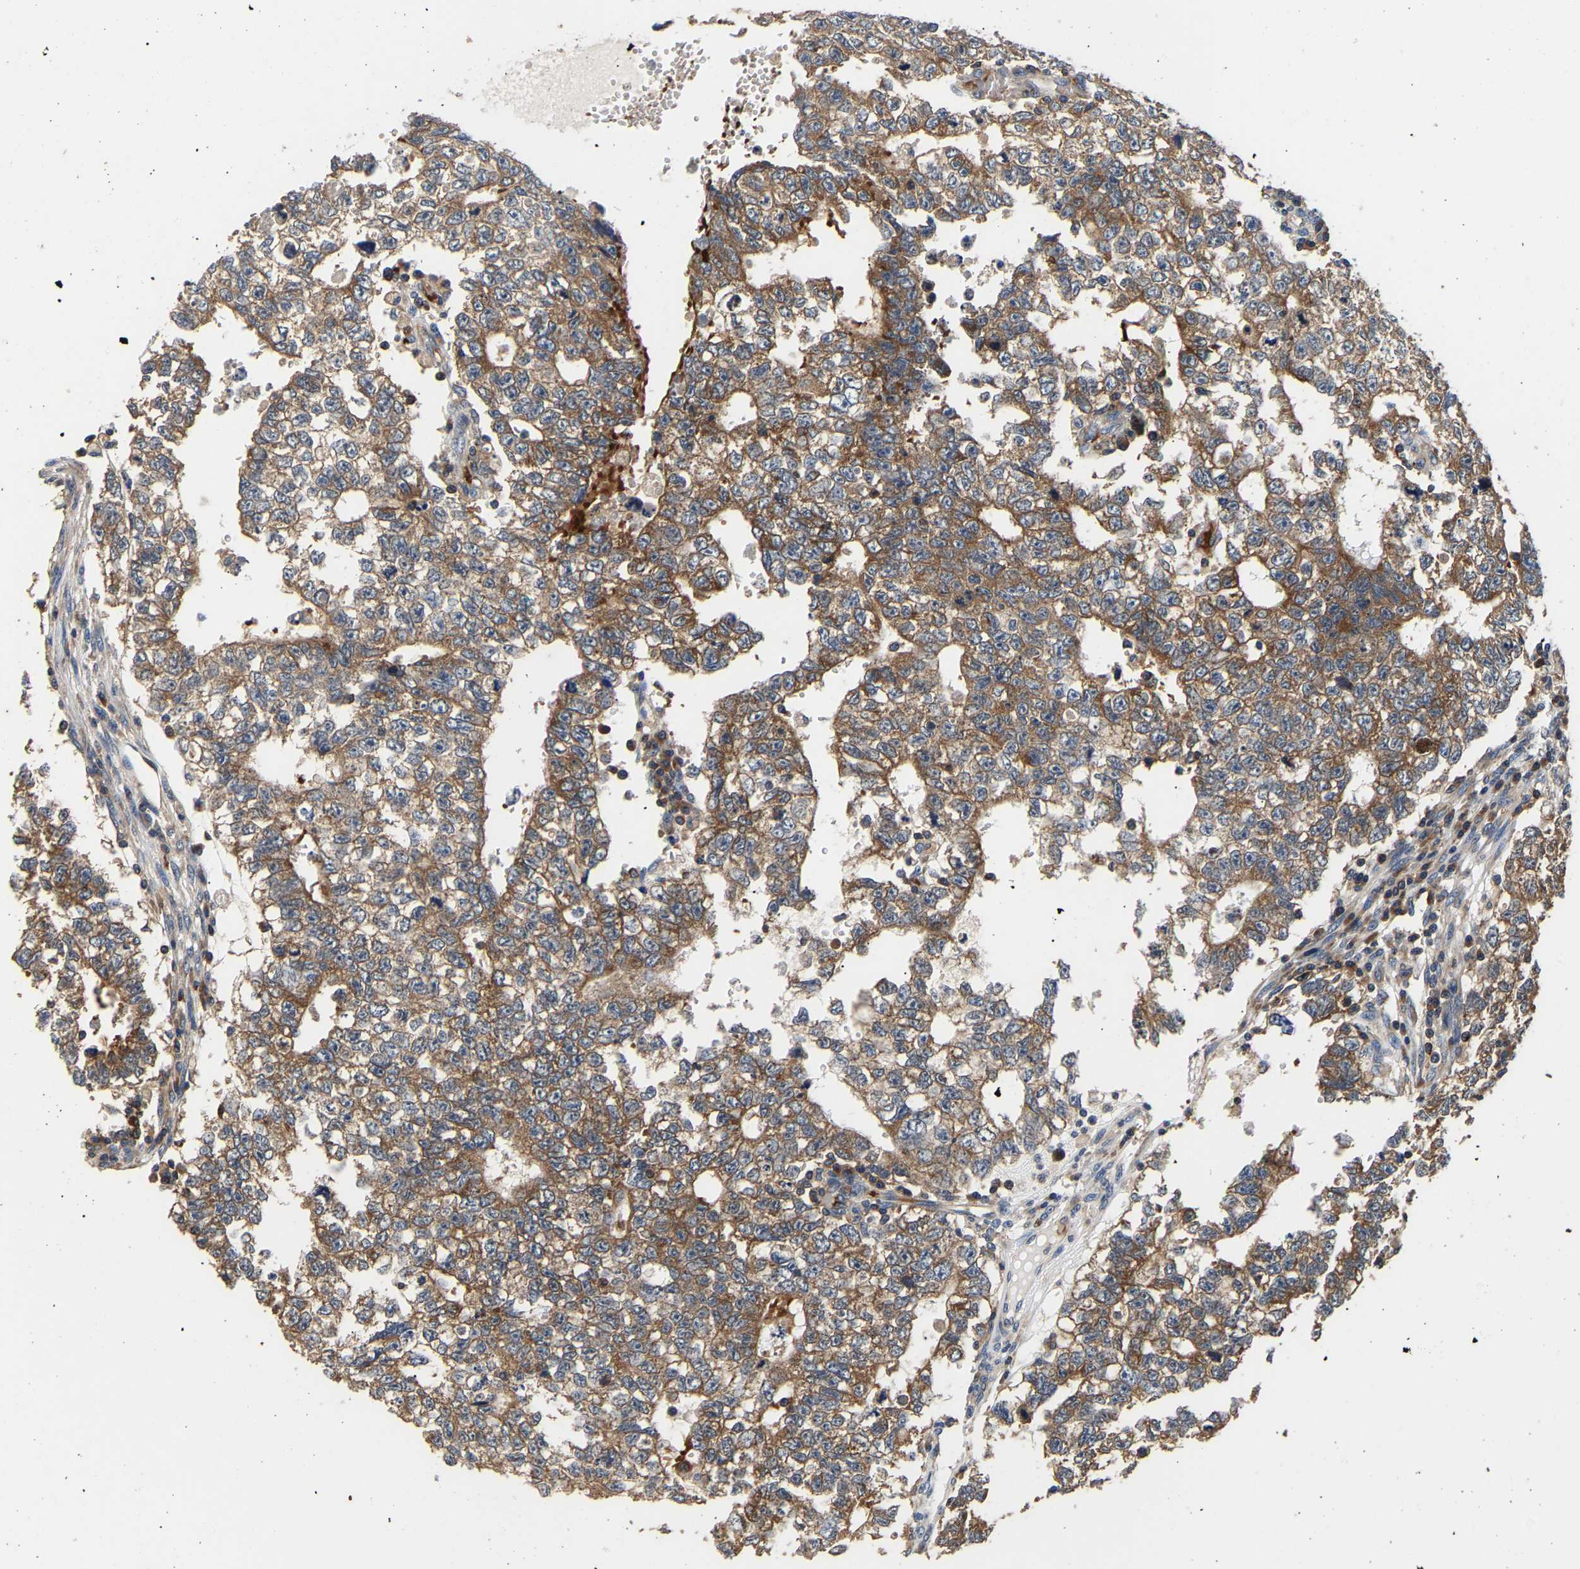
{"staining": {"intensity": "moderate", "quantity": ">75%", "location": "cytoplasmic/membranous"}, "tissue": "testis cancer", "cell_type": "Tumor cells", "image_type": "cancer", "snomed": [{"axis": "morphology", "description": "Seminoma, NOS"}, {"axis": "morphology", "description": "Carcinoma, Embryonal, NOS"}, {"axis": "topography", "description": "Testis"}], "caption": "This is an image of immunohistochemistry staining of testis embryonal carcinoma, which shows moderate expression in the cytoplasmic/membranous of tumor cells.", "gene": "LRBA", "patient": {"sex": "male", "age": 38}}